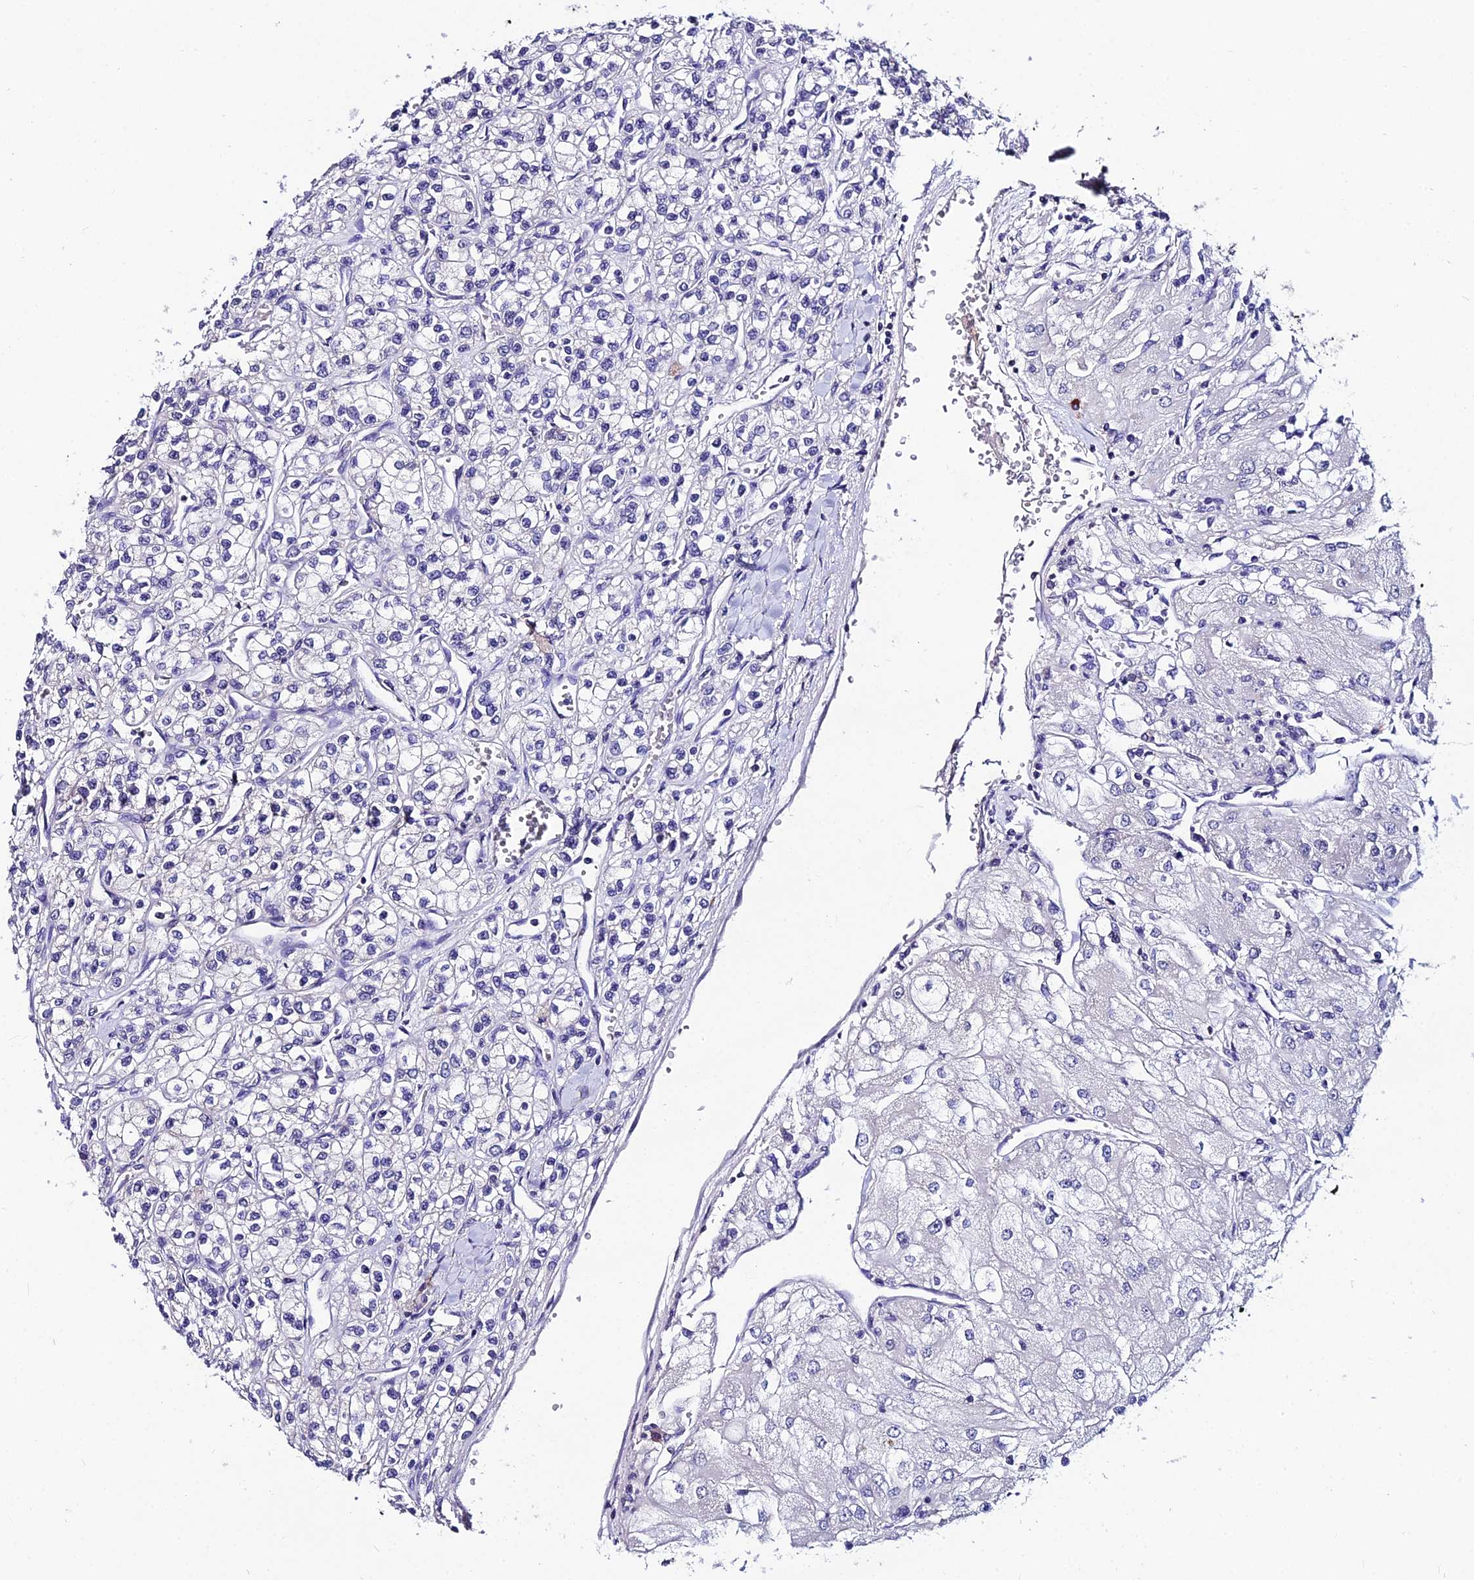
{"staining": {"intensity": "negative", "quantity": "none", "location": "none"}, "tissue": "renal cancer", "cell_type": "Tumor cells", "image_type": "cancer", "snomed": [{"axis": "morphology", "description": "Adenocarcinoma, NOS"}, {"axis": "topography", "description": "Kidney"}], "caption": "Adenocarcinoma (renal) stained for a protein using immunohistochemistry reveals no staining tumor cells.", "gene": "LGALS7", "patient": {"sex": "male", "age": 80}}